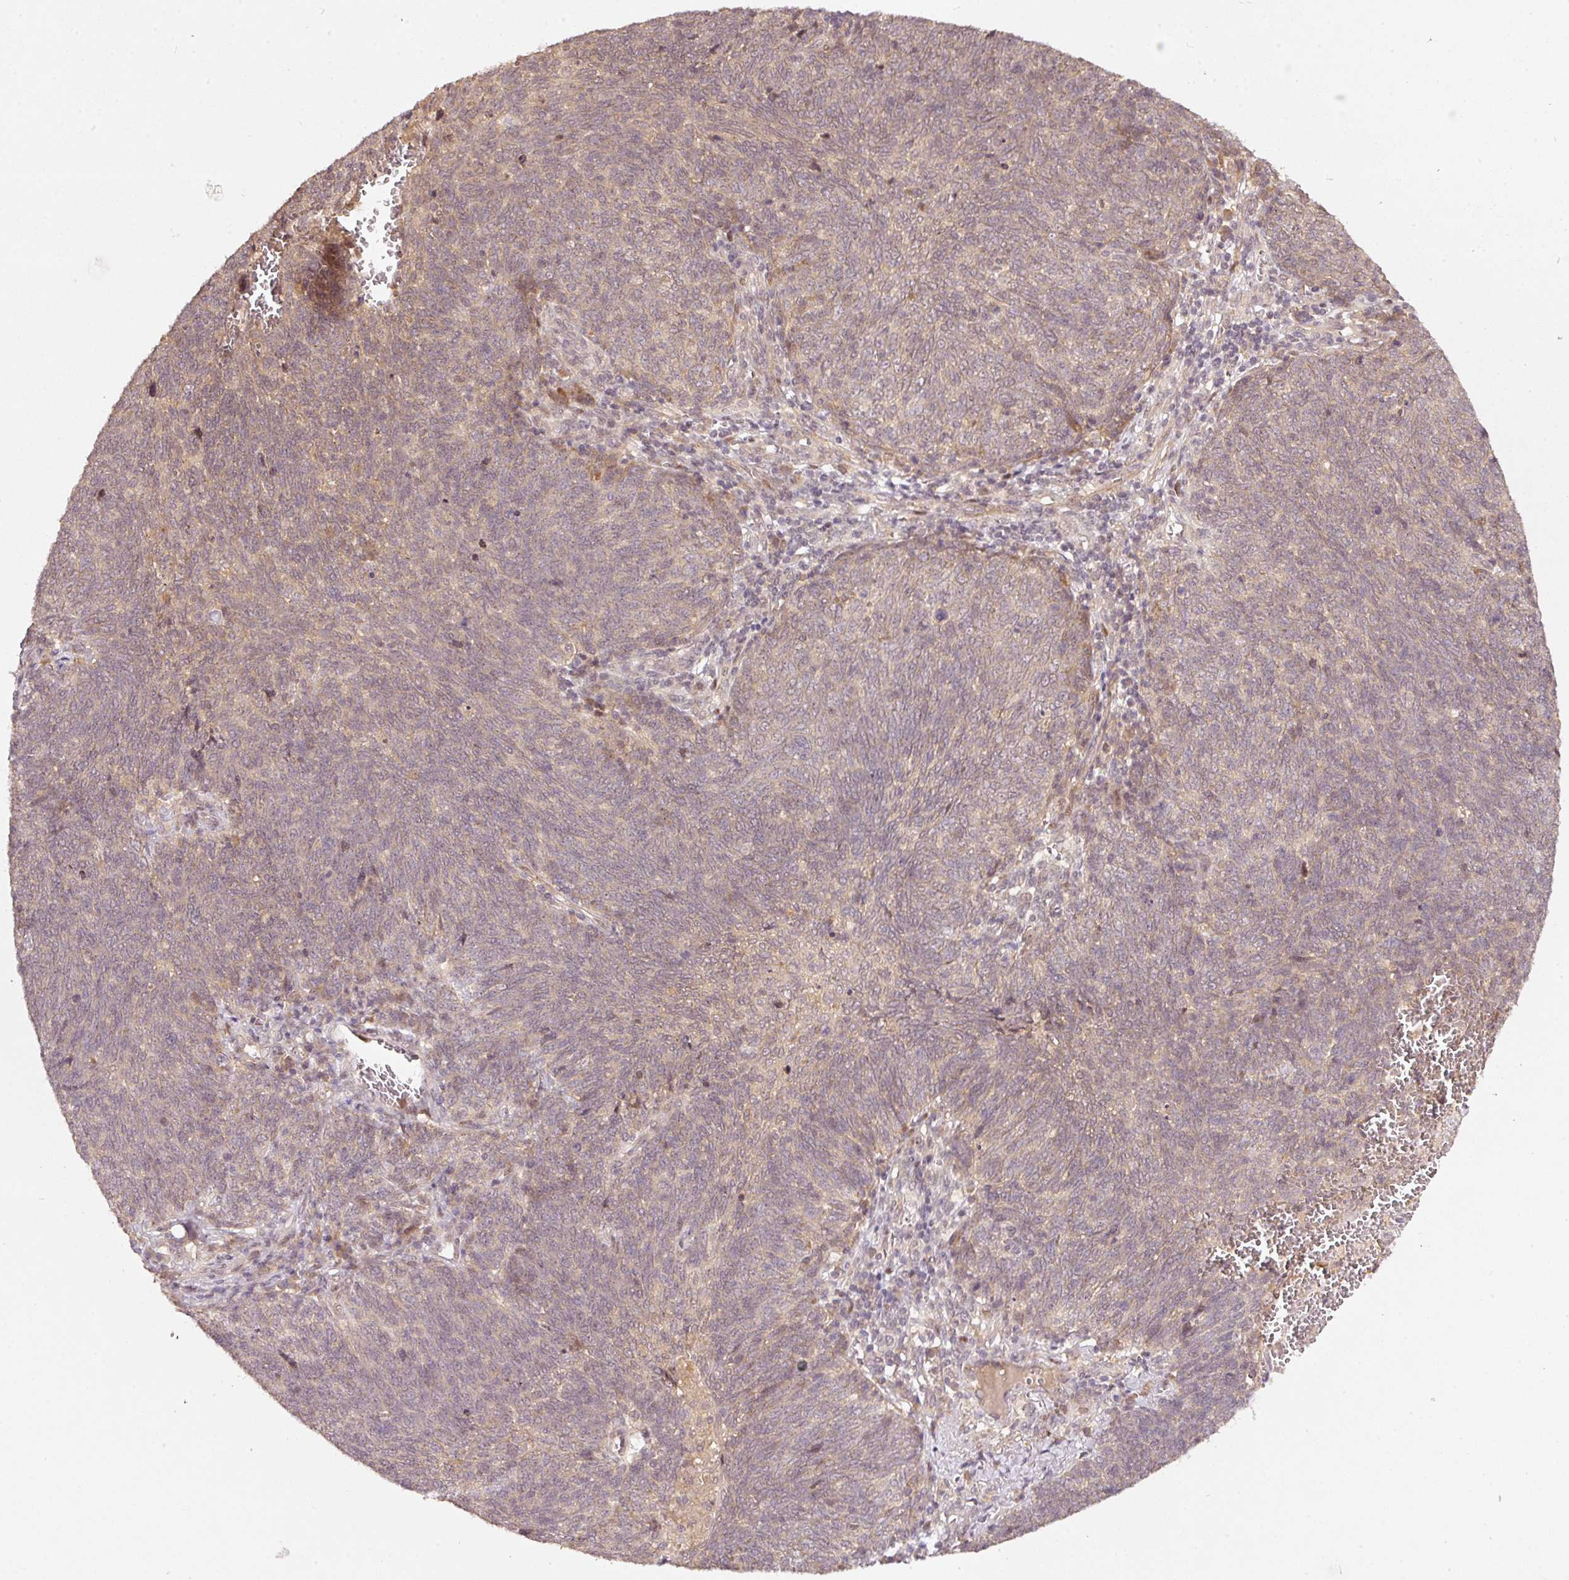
{"staining": {"intensity": "weak", "quantity": "<25%", "location": "cytoplasmic/membranous"}, "tissue": "lung cancer", "cell_type": "Tumor cells", "image_type": "cancer", "snomed": [{"axis": "morphology", "description": "Squamous cell carcinoma, NOS"}, {"axis": "topography", "description": "Lung"}], "caption": "Immunohistochemical staining of lung cancer (squamous cell carcinoma) exhibits no significant staining in tumor cells.", "gene": "PCDHB1", "patient": {"sex": "female", "age": 72}}